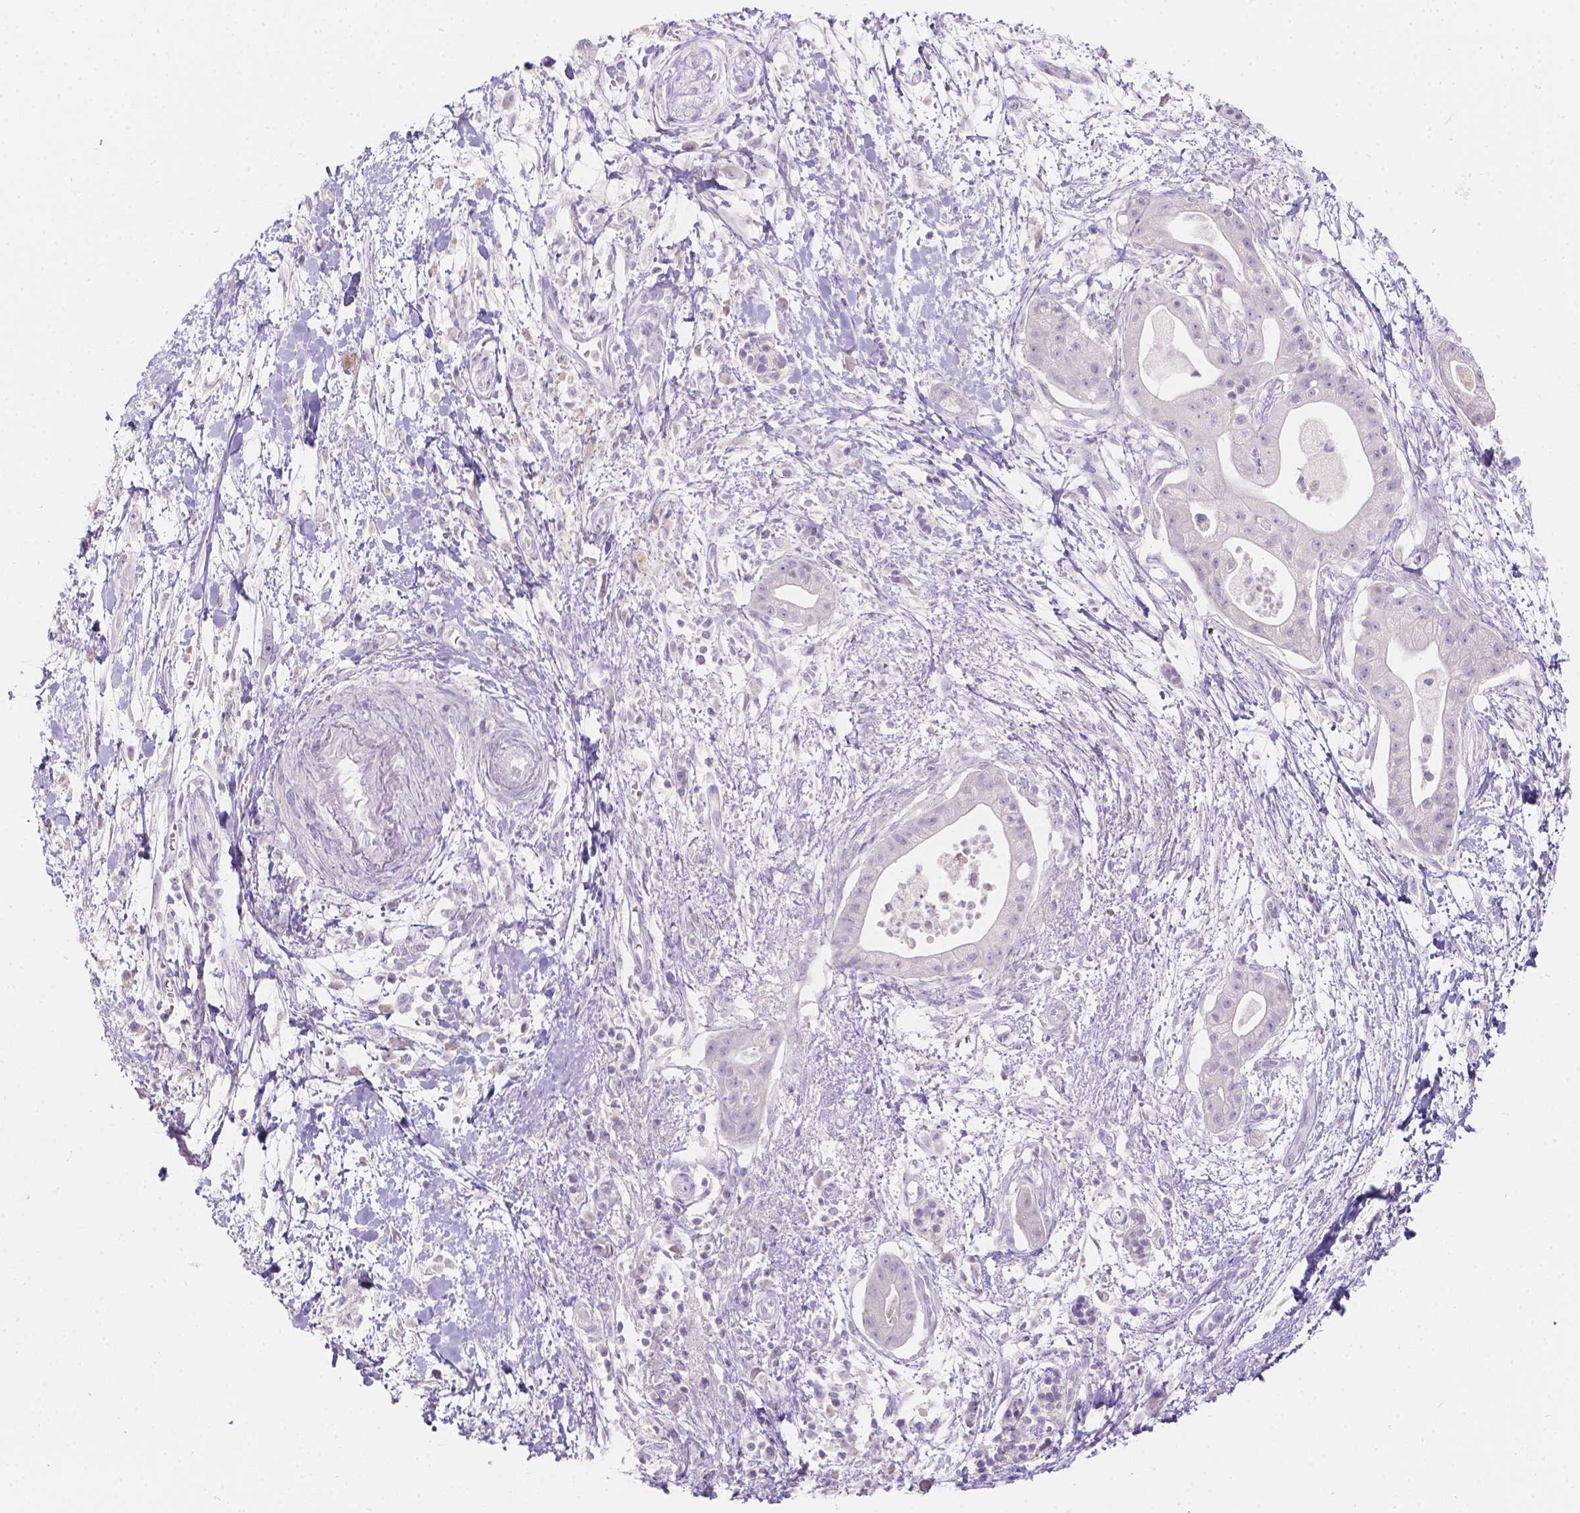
{"staining": {"intensity": "negative", "quantity": "none", "location": "none"}, "tissue": "pancreatic cancer", "cell_type": "Tumor cells", "image_type": "cancer", "snomed": [{"axis": "morphology", "description": "Normal tissue, NOS"}, {"axis": "morphology", "description": "Adenocarcinoma, NOS"}, {"axis": "topography", "description": "Lymph node"}, {"axis": "topography", "description": "Pancreas"}], "caption": "Immunohistochemistry image of neoplastic tissue: human pancreatic cancer stained with DAB (3,3'-diaminobenzidine) shows no significant protein expression in tumor cells. (DAB (3,3'-diaminobenzidine) IHC visualized using brightfield microscopy, high magnification).", "gene": "HTN3", "patient": {"sex": "female", "age": 58}}